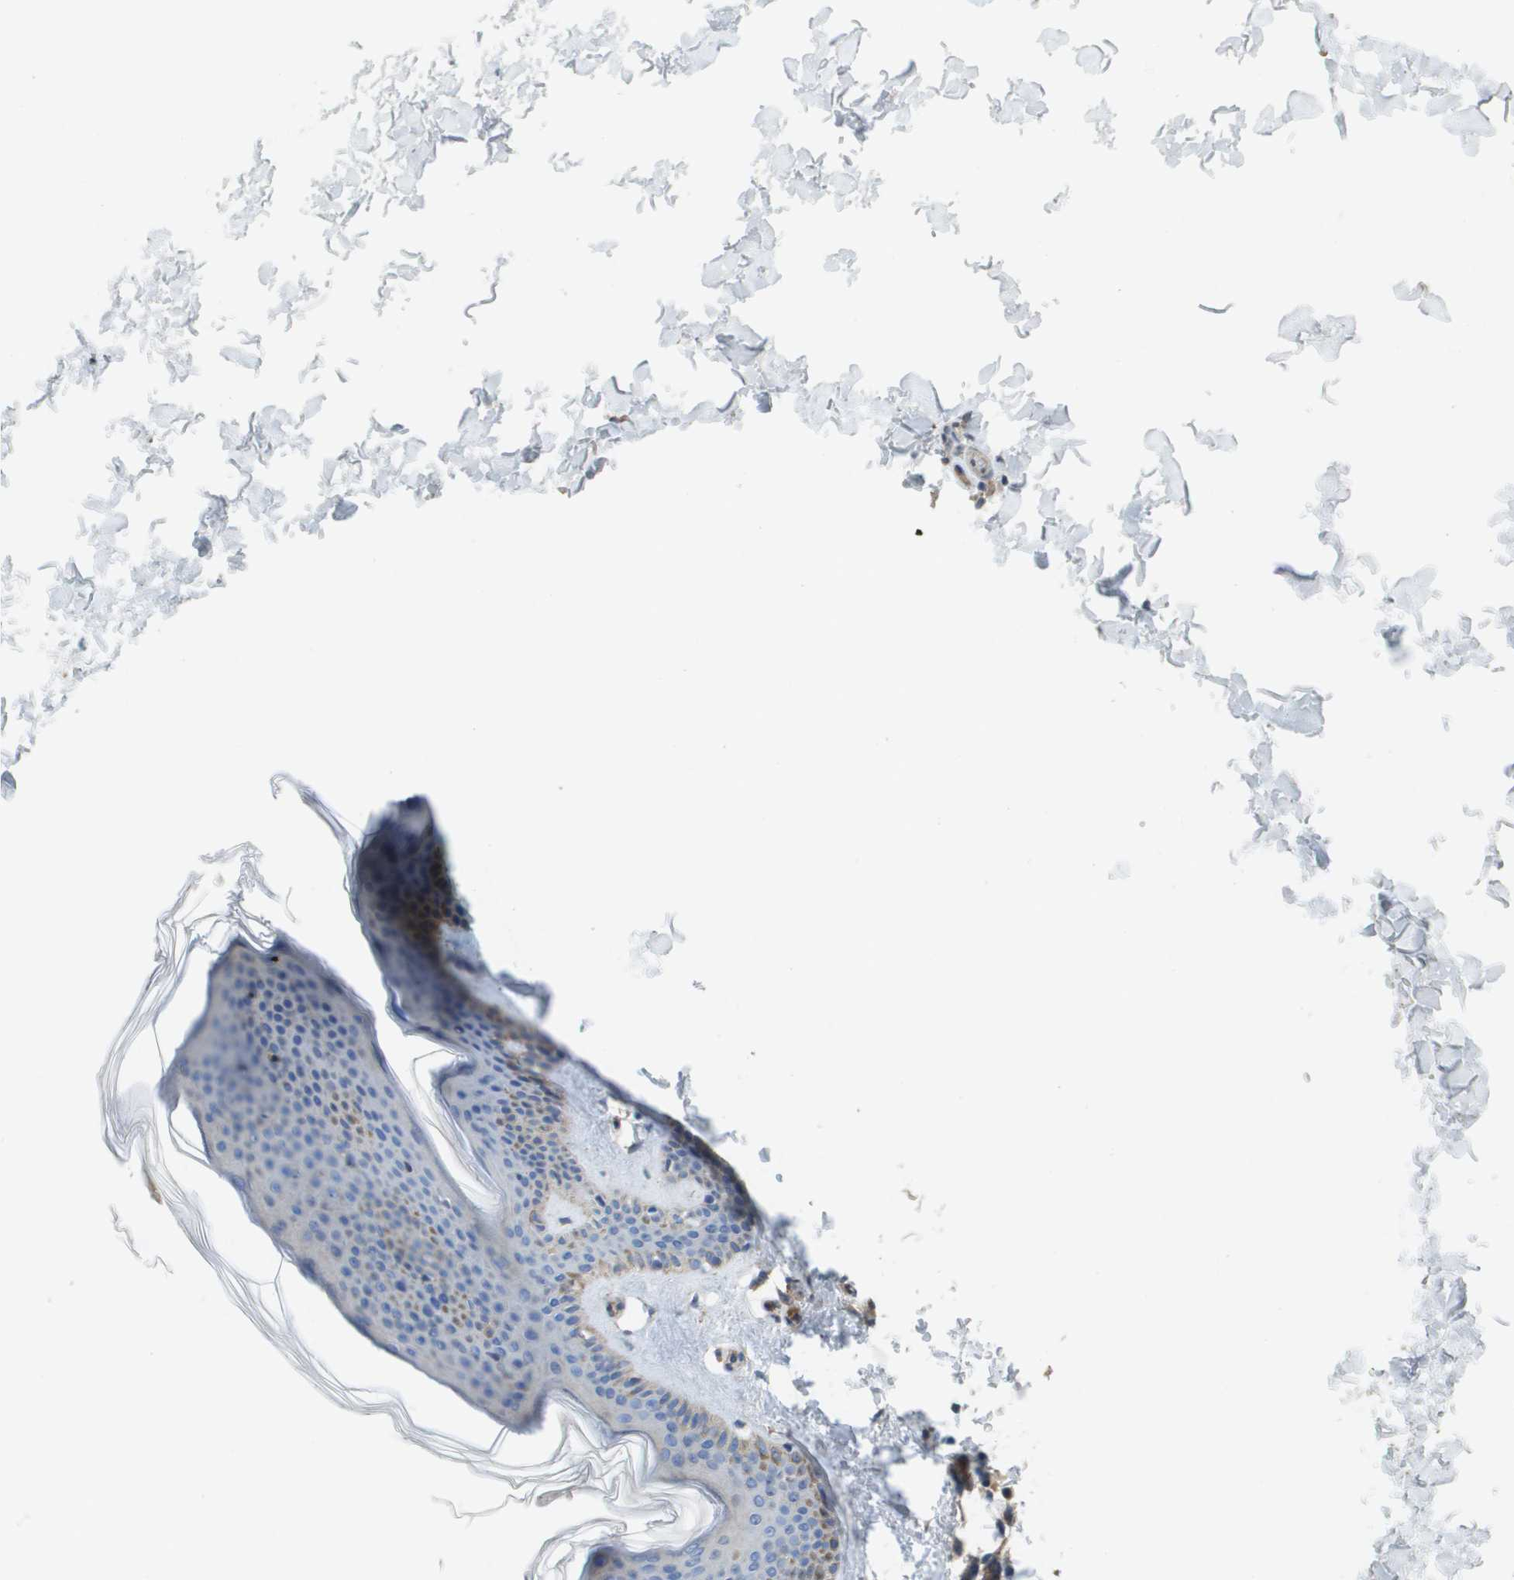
{"staining": {"intensity": "negative", "quantity": "none", "location": "none"}, "tissue": "skin", "cell_type": "Fibroblasts", "image_type": "normal", "snomed": [{"axis": "morphology", "description": "Normal tissue, NOS"}, {"axis": "topography", "description": "Skin"}], "caption": "A micrograph of human skin is negative for staining in fibroblasts. The staining is performed using DAB (3,3'-diaminobenzidine) brown chromogen with nuclei counter-stained in using hematoxylin.", "gene": "CASP10", "patient": {"sex": "female", "age": 41}}